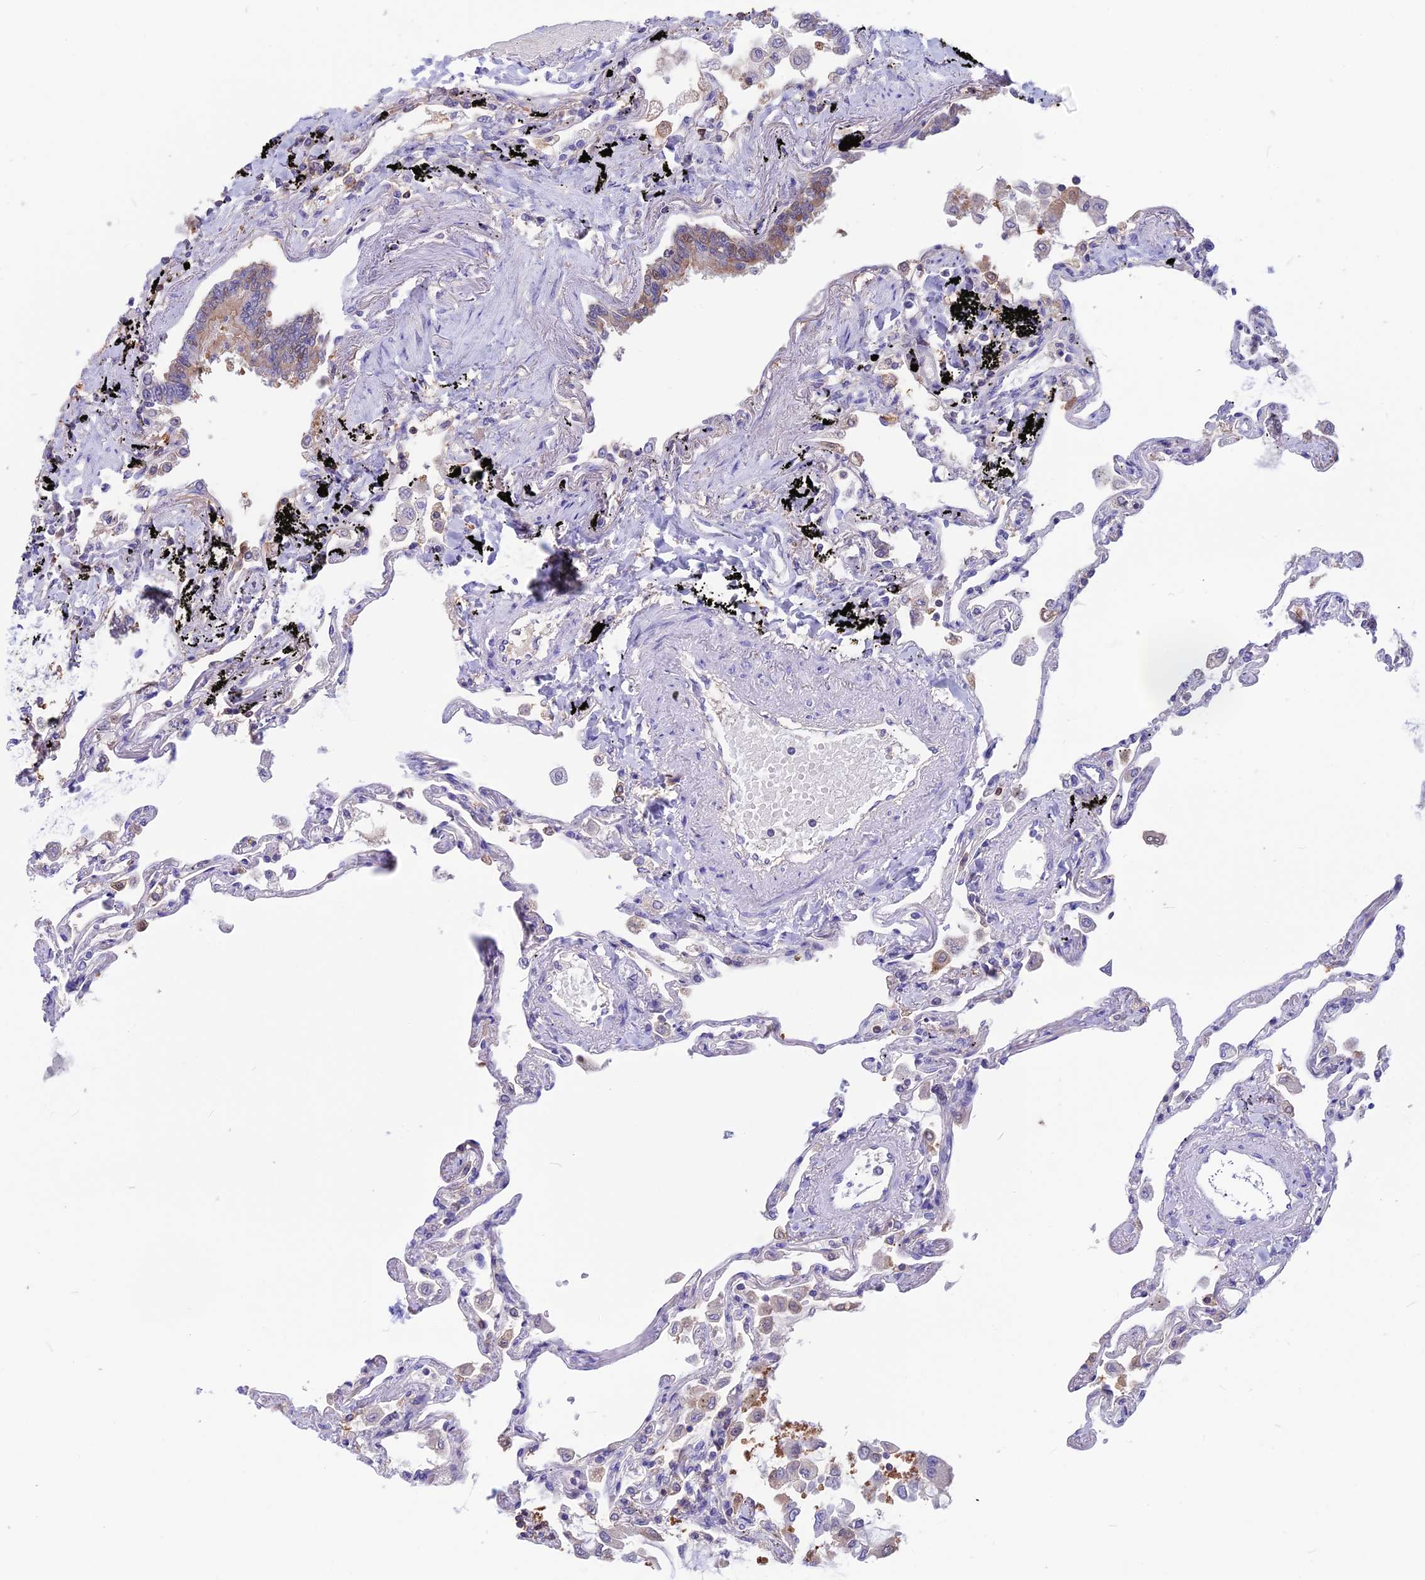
{"staining": {"intensity": "weak", "quantity": "<25%", "location": "cytoplasmic/membranous"}, "tissue": "lung", "cell_type": "Alveolar cells", "image_type": "normal", "snomed": [{"axis": "morphology", "description": "Normal tissue, NOS"}, {"axis": "topography", "description": "Lung"}], "caption": "IHC micrograph of unremarkable human lung stained for a protein (brown), which exhibits no staining in alveolar cells.", "gene": "SNAP91", "patient": {"sex": "female", "age": 67}}